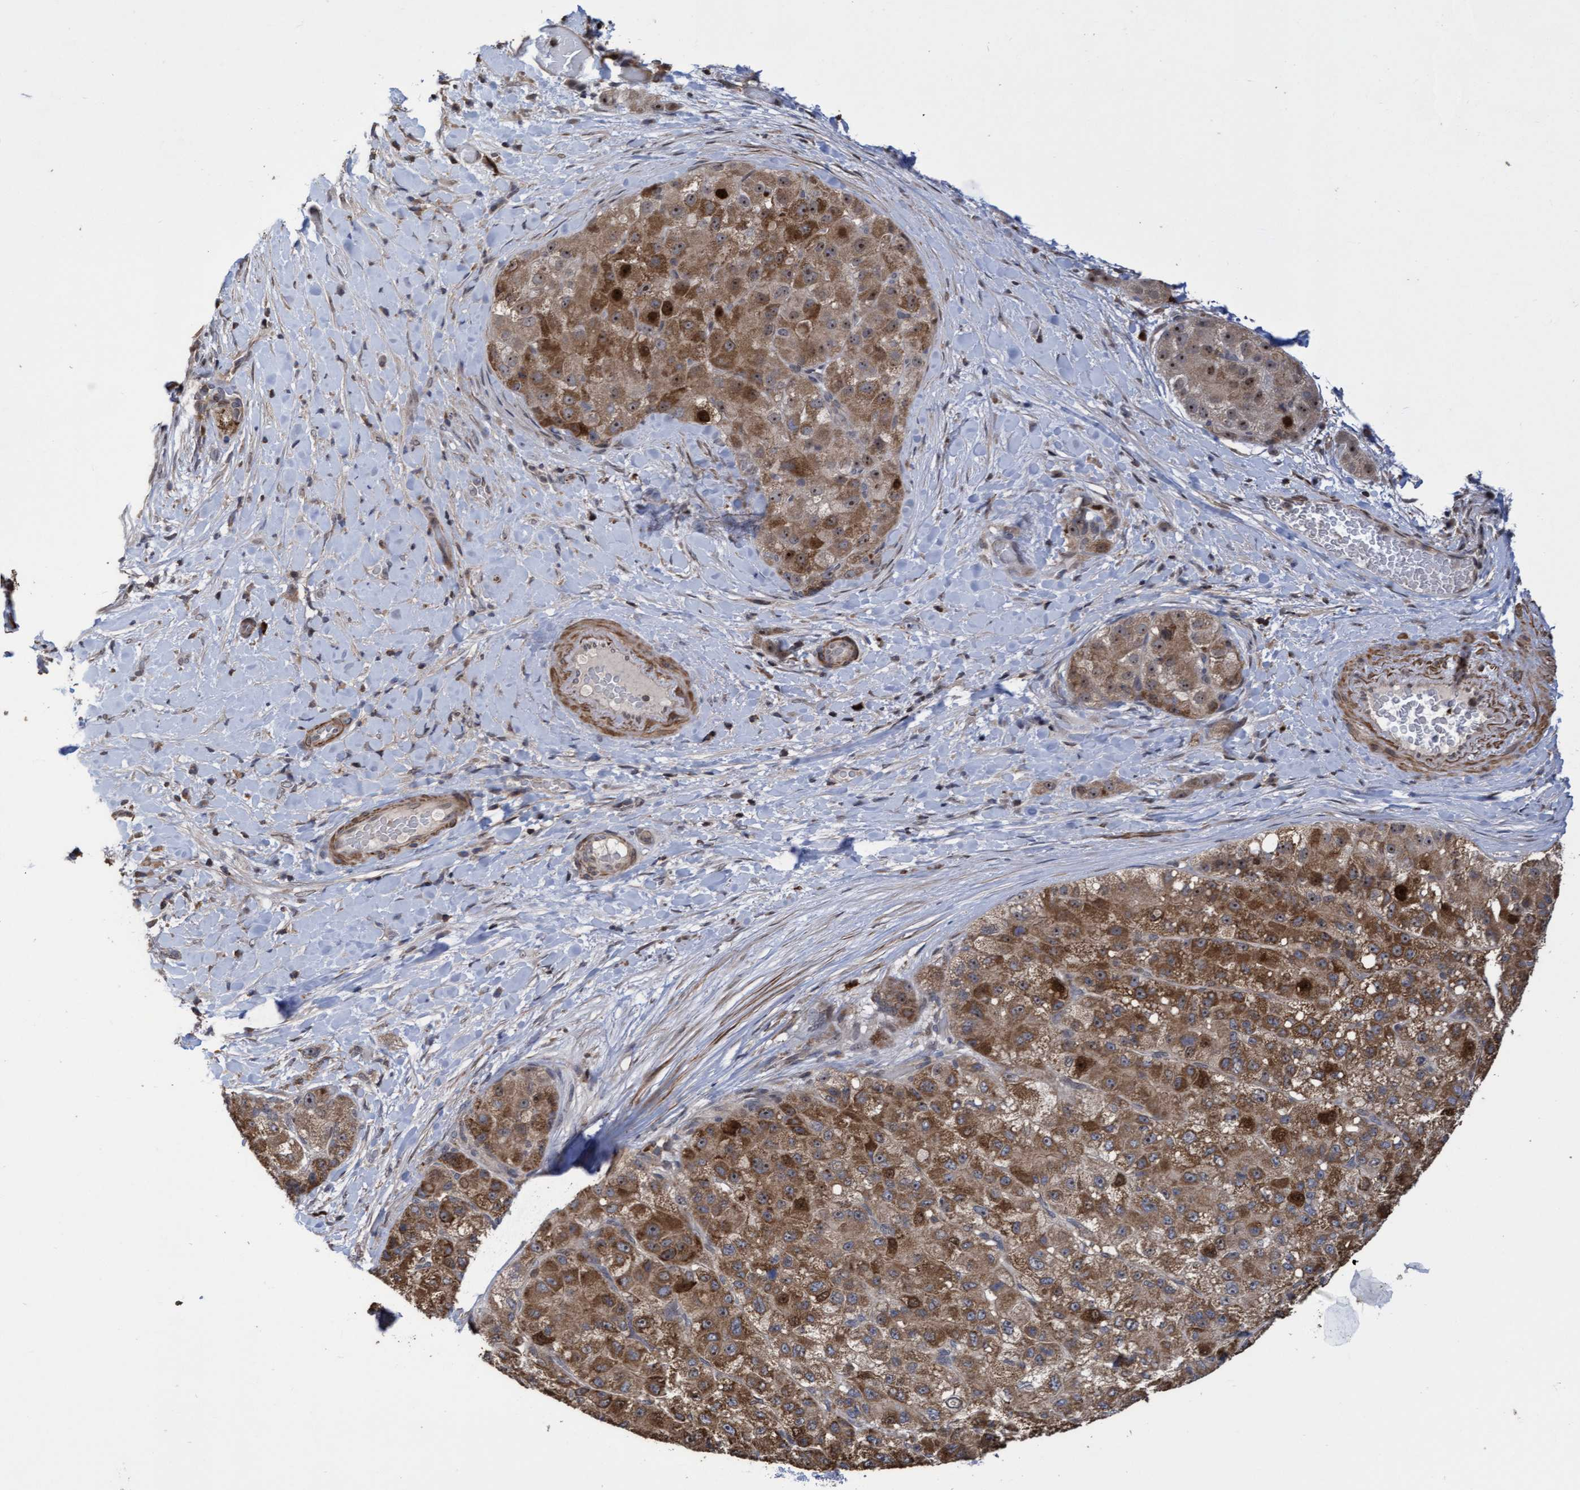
{"staining": {"intensity": "moderate", "quantity": ">75%", "location": "cytoplasmic/membranous,nuclear"}, "tissue": "liver cancer", "cell_type": "Tumor cells", "image_type": "cancer", "snomed": [{"axis": "morphology", "description": "Carcinoma, Hepatocellular, NOS"}, {"axis": "topography", "description": "Liver"}], "caption": "Immunohistochemical staining of hepatocellular carcinoma (liver) reveals moderate cytoplasmic/membranous and nuclear protein expression in approximately >75% of tumor cells.", "gene": "SLBP", "patient": {"sex": "male", "age": 80}}